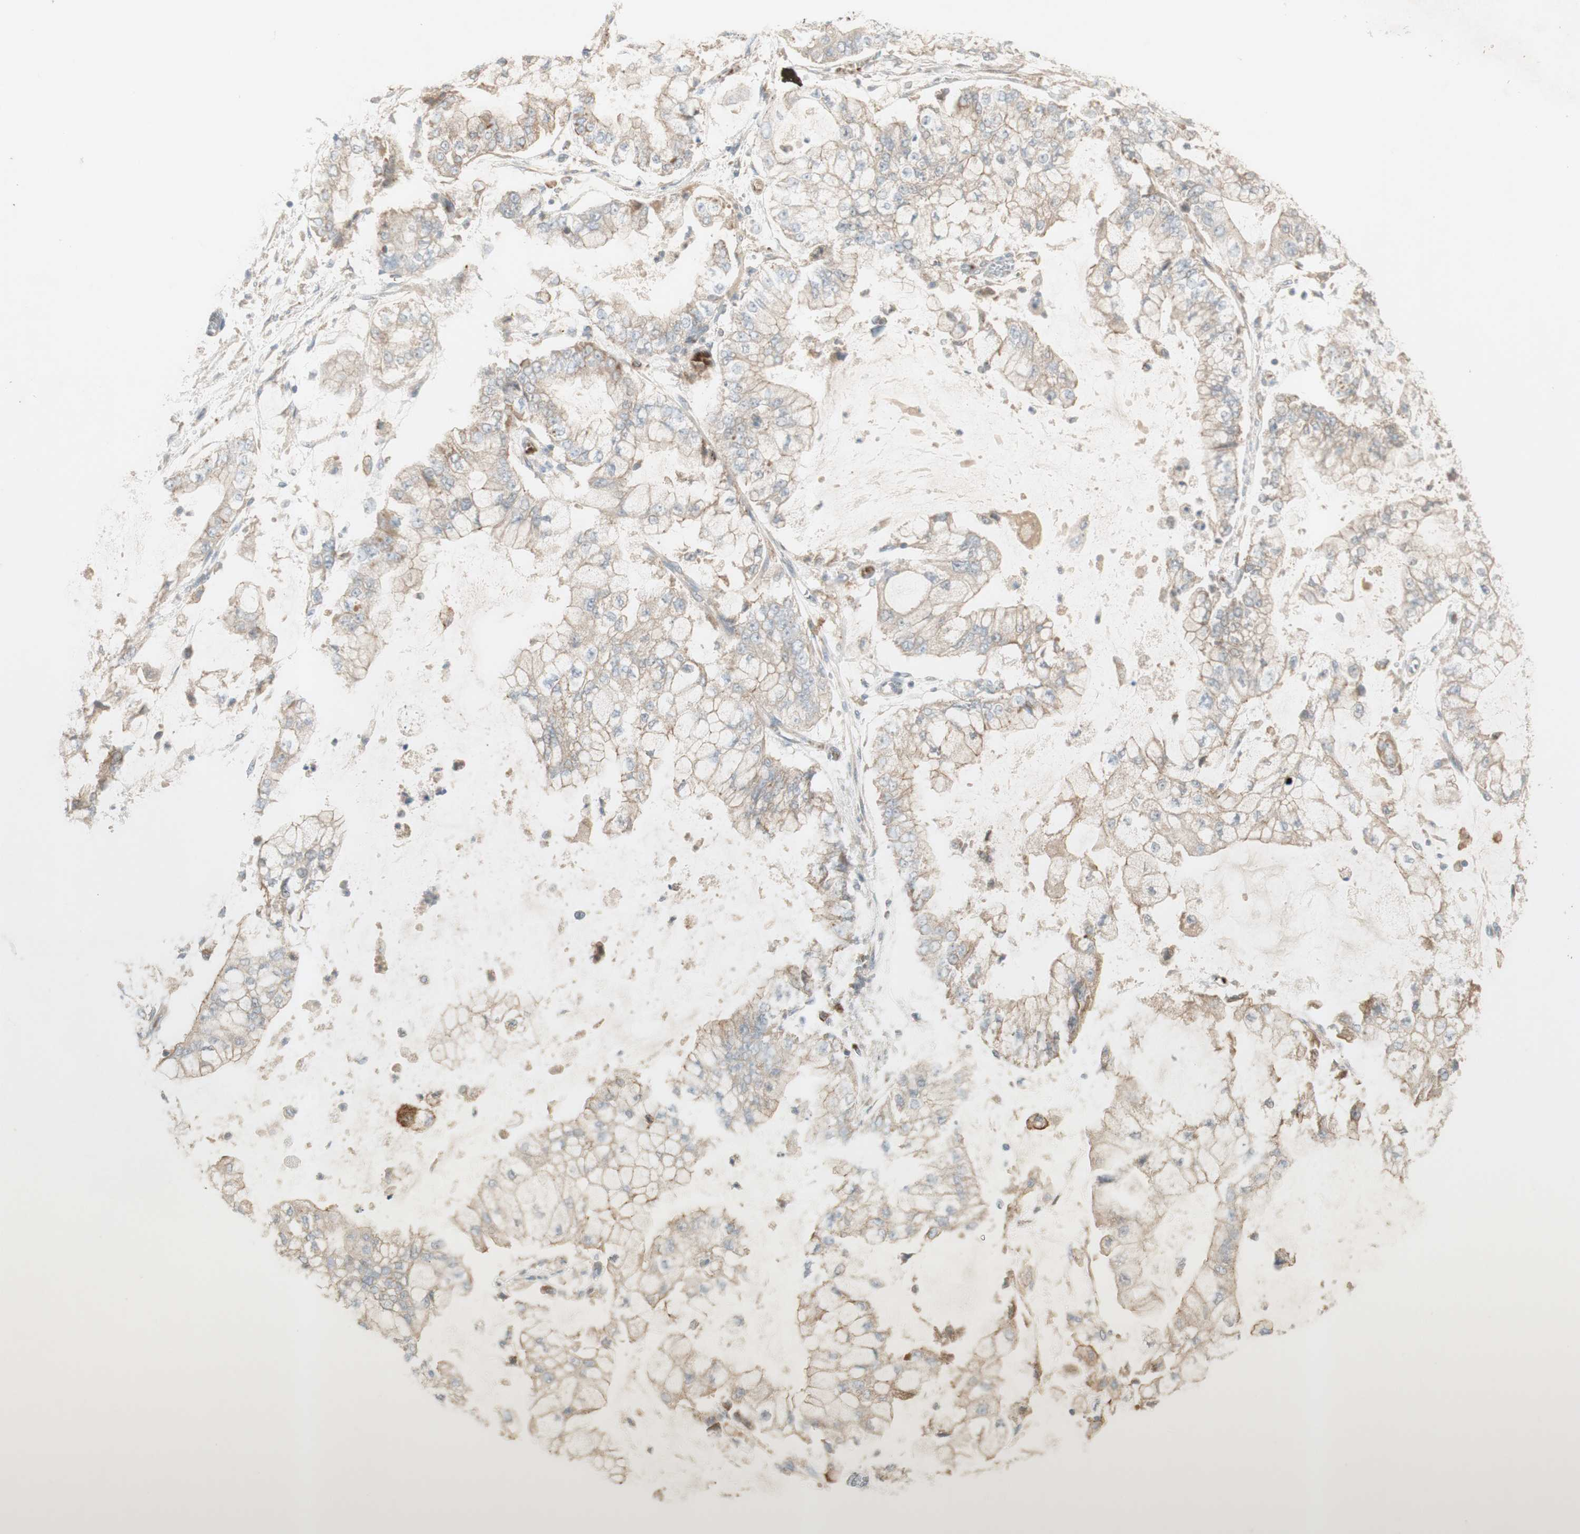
{"staining": {"intensity": "weak", "quantity": ">75%", "location": "cytoplasmic/membranous"}, "tissue": "stomach cancer", "cell_type": "Tumor cells", "image_type": "cancer", "snomed": [{"axis": "morphology", "description": "Adenocarcinoma, NOS"}, {"axis": "topography", "description": "Stomach"}], "caption": "Stomach cancer (adenocarcinoma) stained with a protein marker reveals weak staining in tumor cells.", "gene": "PTGER4", "patient": {"sex": "male", "age": 76}}